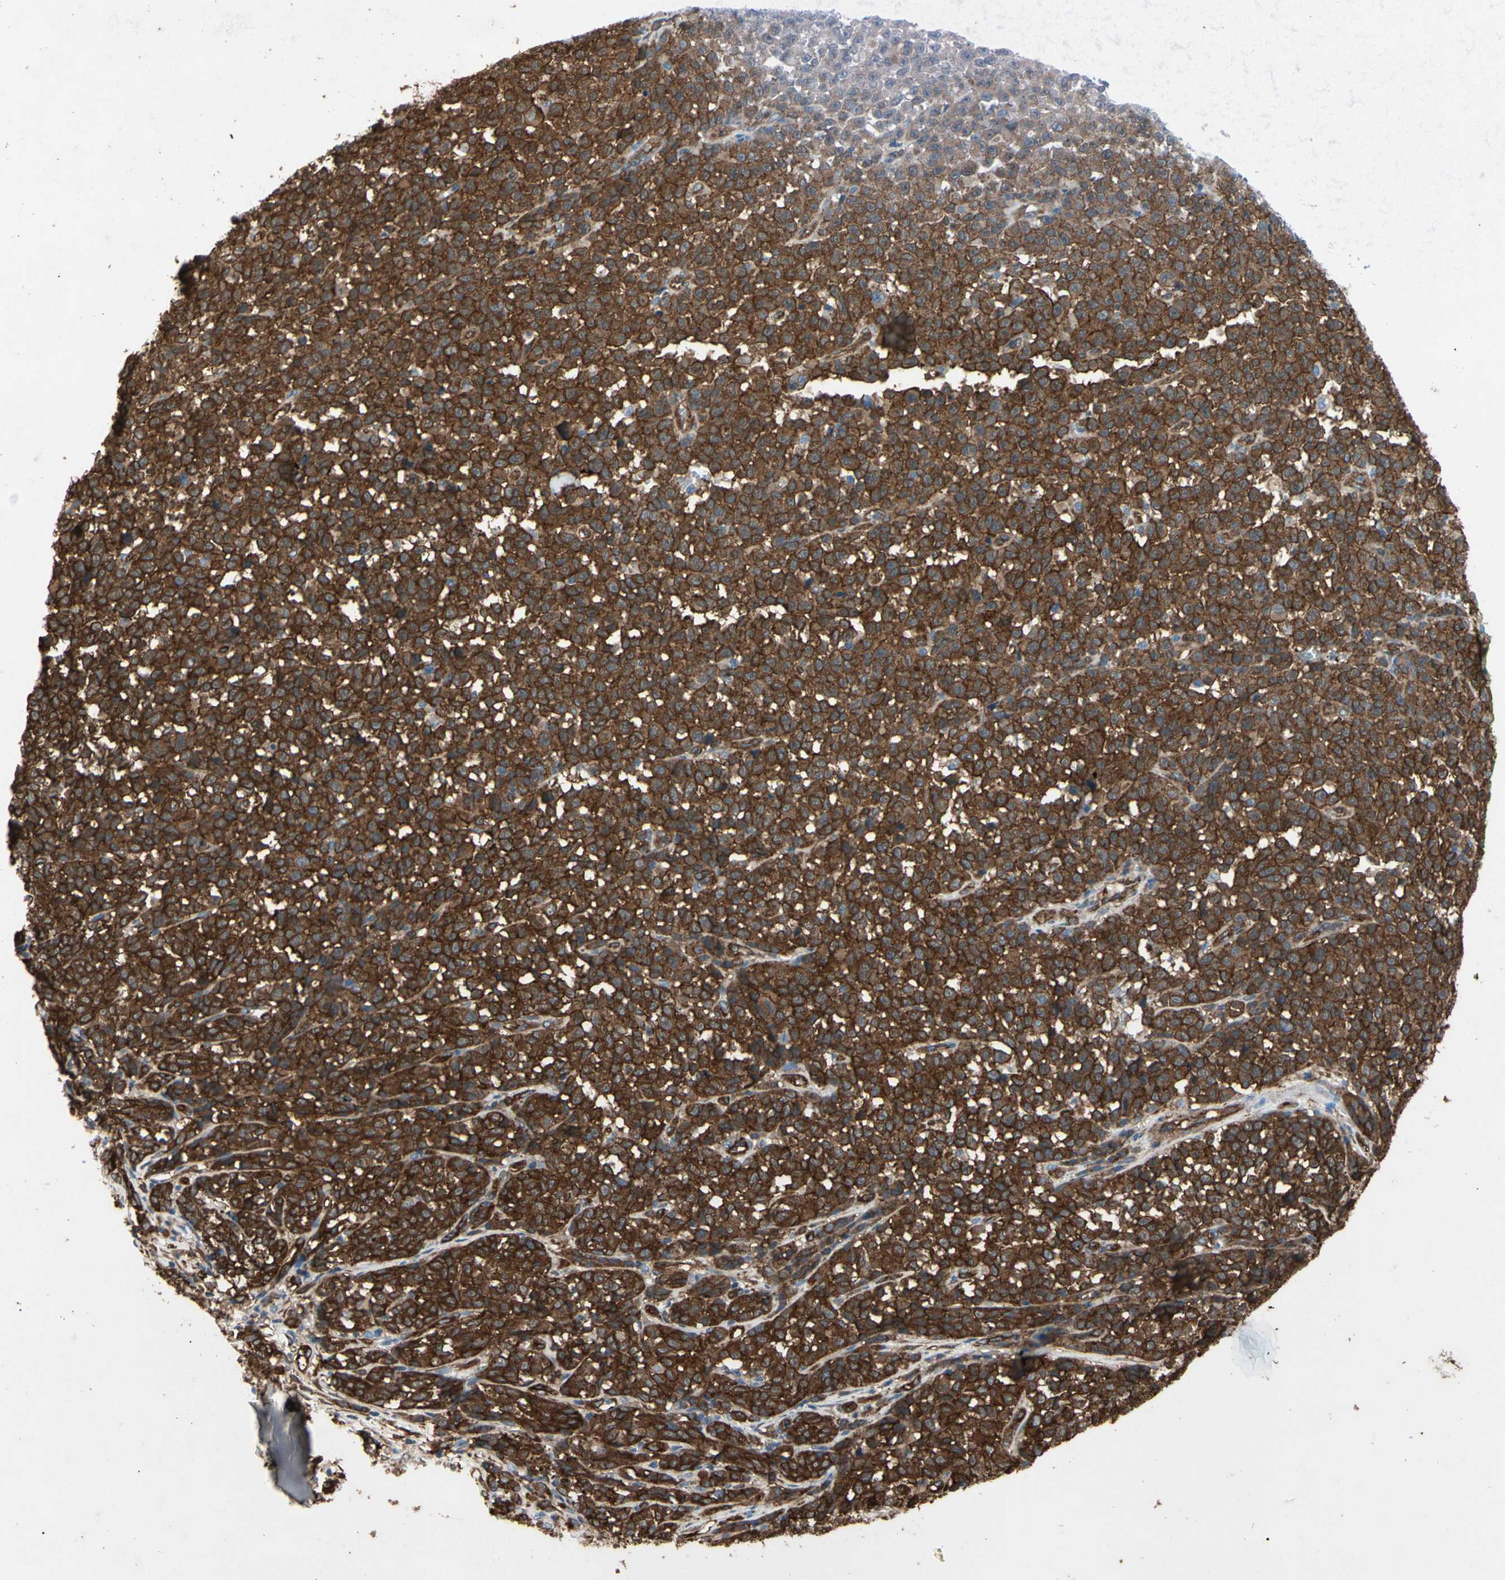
{"staining": {"intensity": "strong", "quantity": ">75%", "location": "cytoplasmic/membranous"}, "tissue": "melanoma", "cell_type": "Tumor cells", "image_type": "cancer", "snomed": [{"axis": "morphology", "description": "Malignant melanoma, NOS"}, {"axis": "topography", "description": "Skin"}], "caption": "A histopathology image showing strong cytoplasmic/membranous positivity in about >75% of tumor cells in malignant melanoma, as visualized by brown immunohistochemical staining.", "gene": "CTTNBP2", "patient": {"sex": "female", "age": 82}}